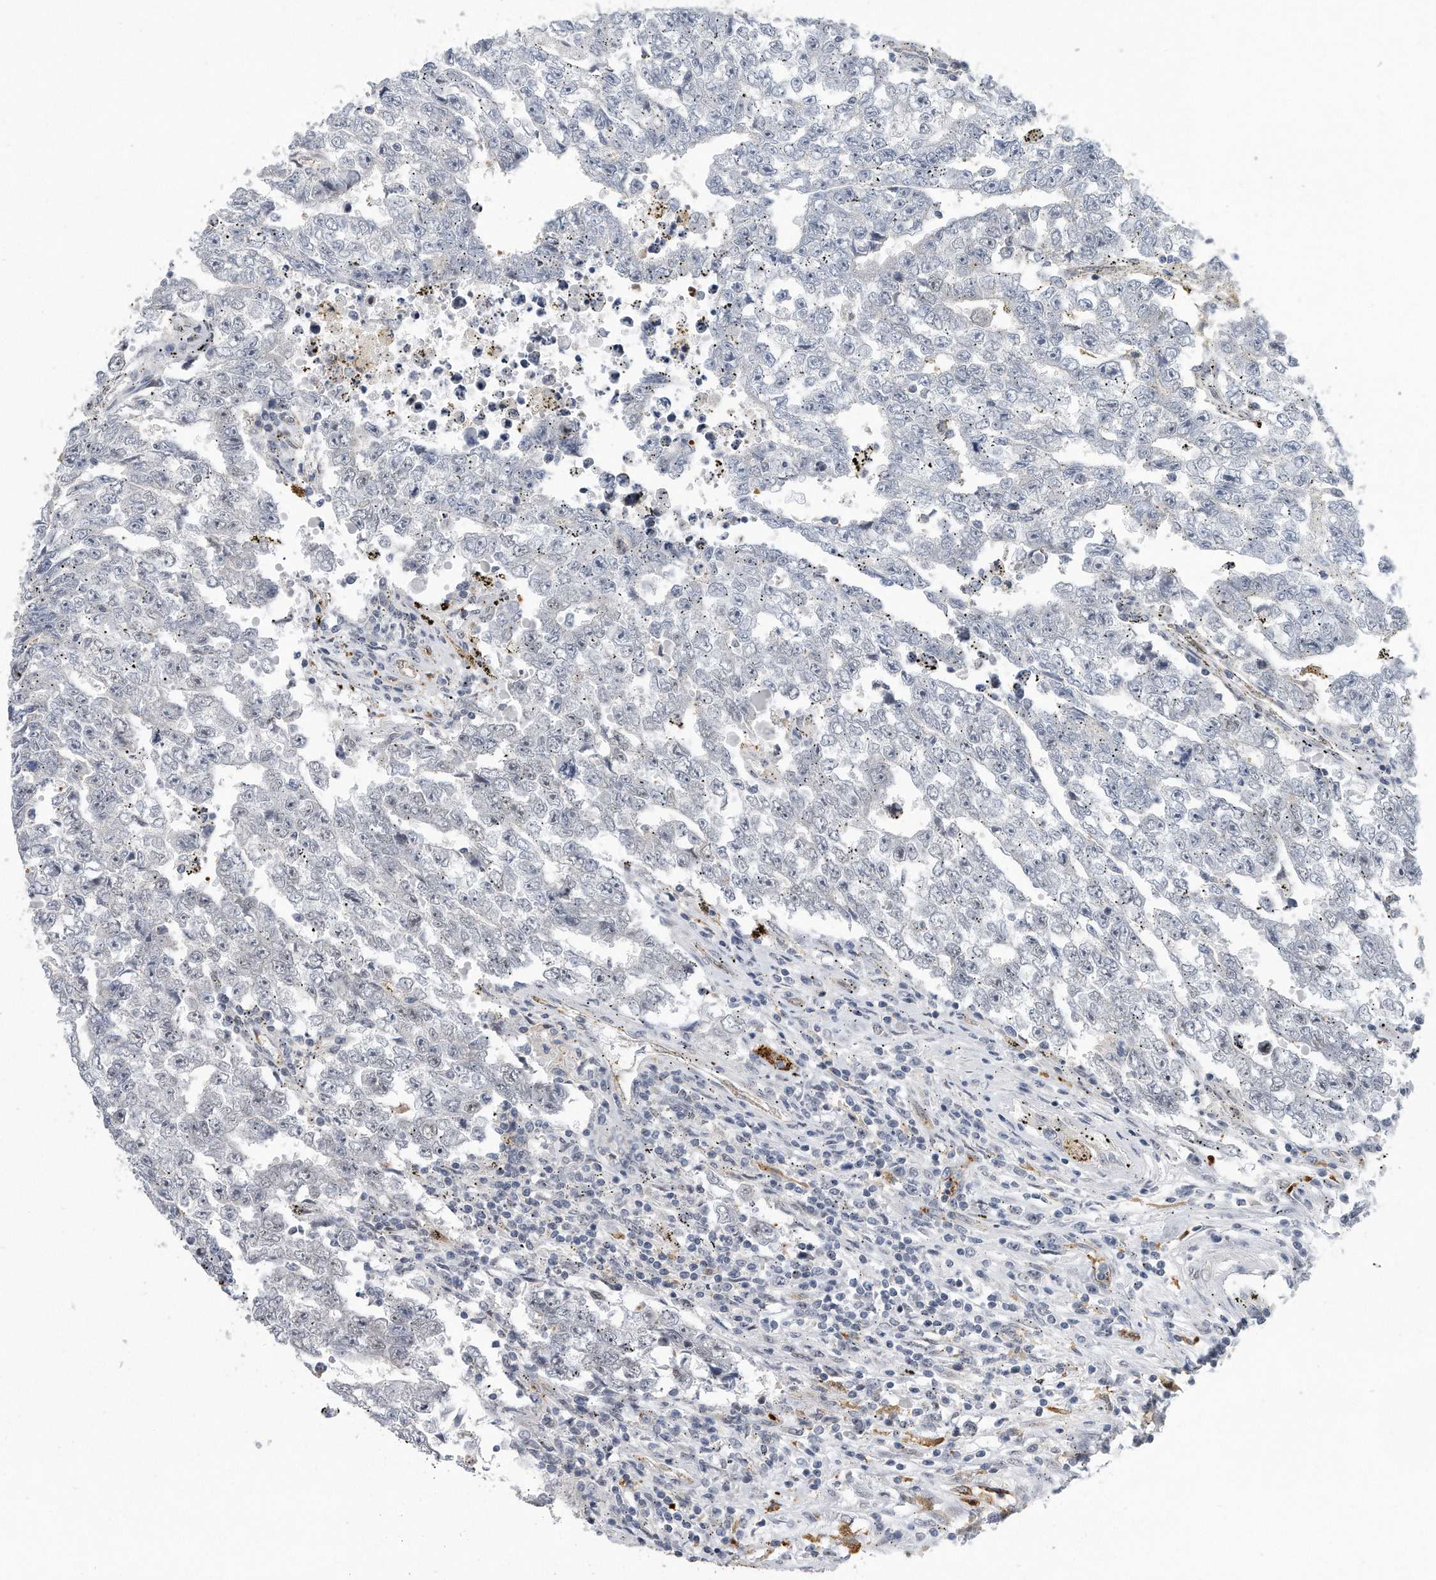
{"staining": {"intensity": "weak", "quantity": "<25%", "location": "nuclear"}, "tissue": "testis cancer", "cell_type": "Tumor cells", "image_type": "cancer", "snomed": [{"axis": "morphology", "description": "Carcinoma, Embryonal, NOS"}, {"axis": "topography", "description": "Testis"}], "caption": "Photomicrograph shows no significant protein expression in tumor cells of testis cancer (embryonal carcinoma). (Immunohistochemistry (ihc), brightfield microscopy, high magnification).", "gene": "PGBD2", "patient": {"sex": "male", "age": 25}}